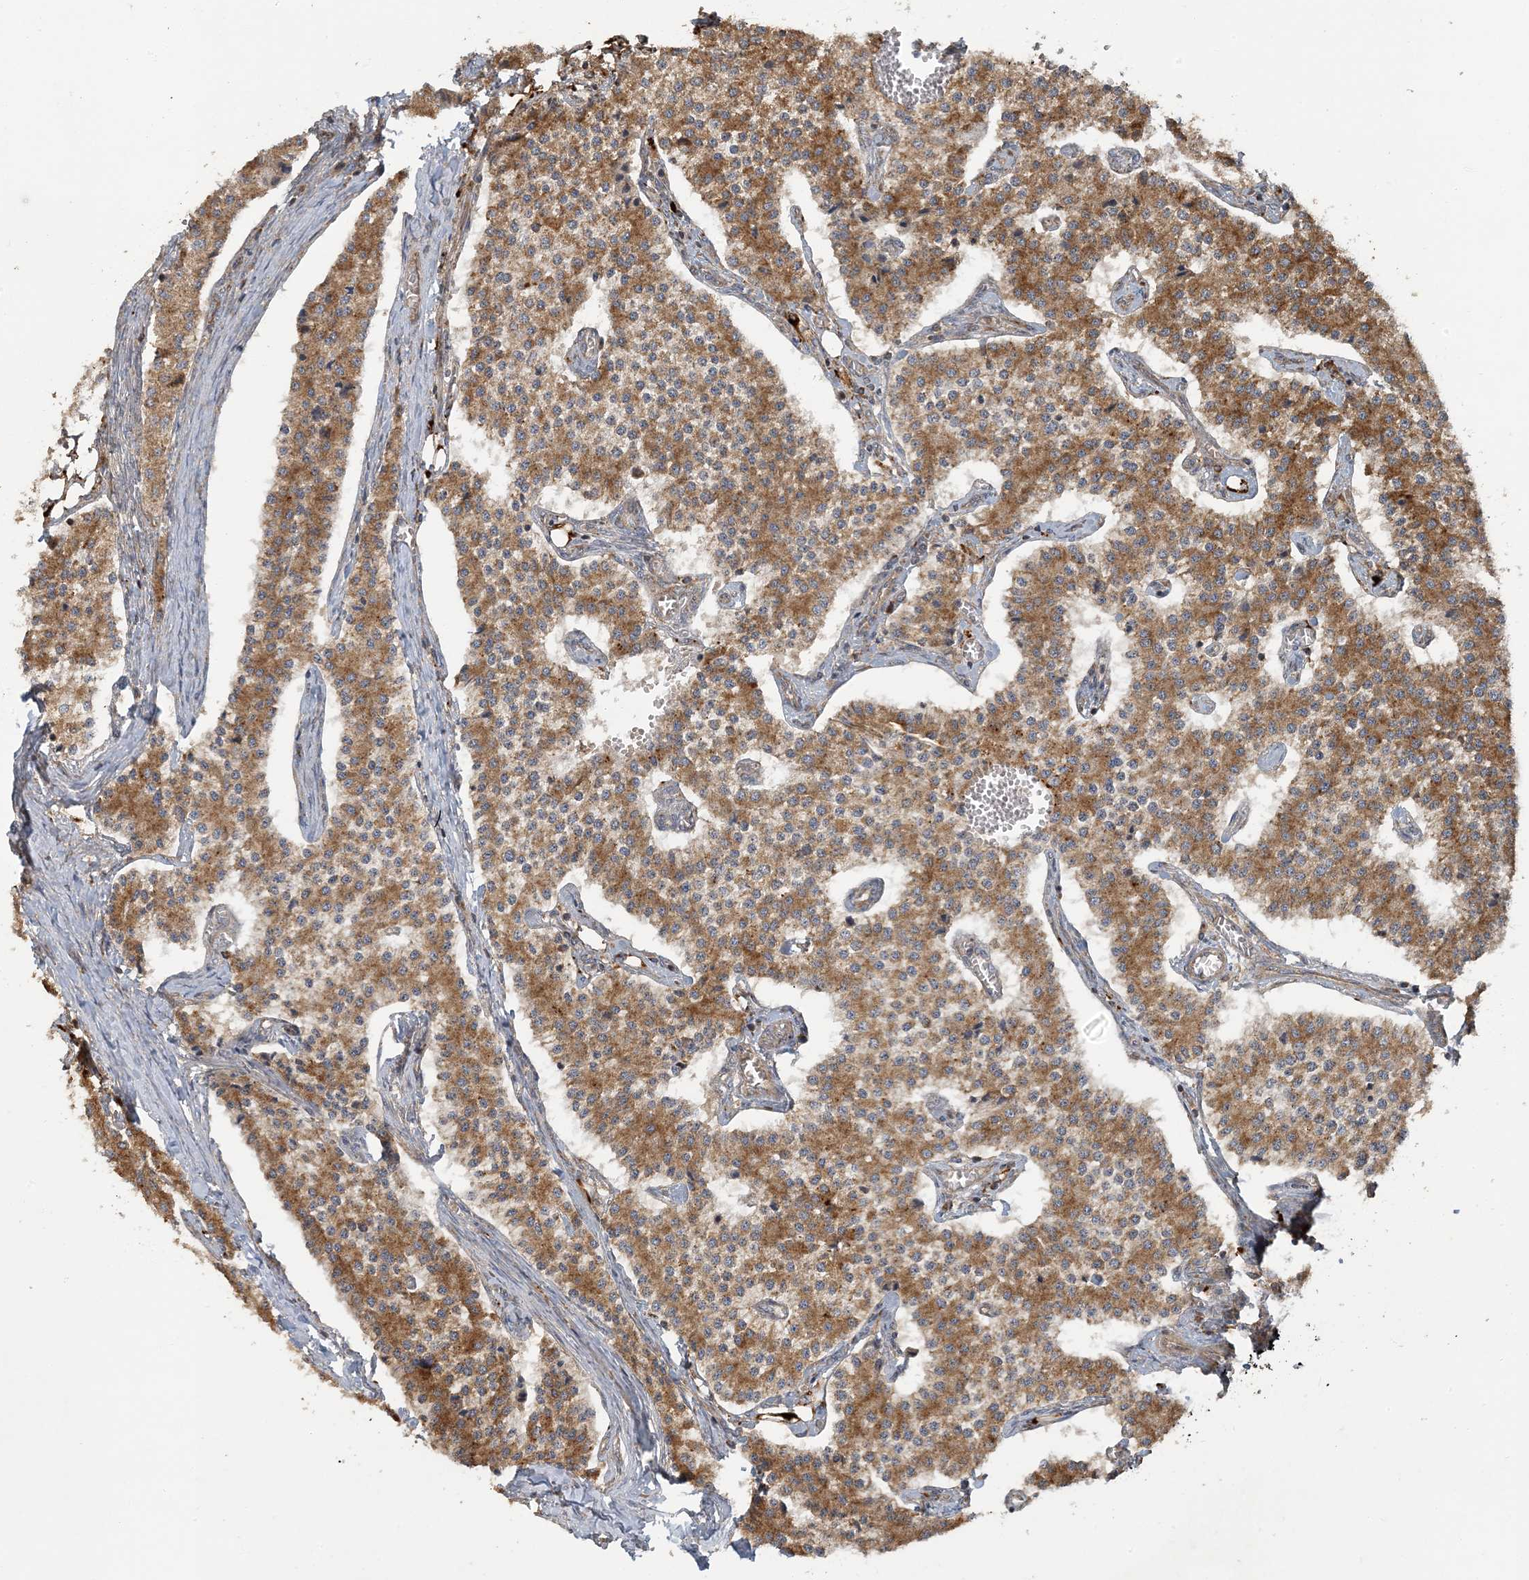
{"staining": {"intensity": "moderate", "quantity": ">75%", "location": "cytoplasmic/membranous"}, "tissue": "carcinoid", "cell_type": "Tumor cells", "image_type": "cancer", "snomed": [{"axis": "morphology", "description": "Carcinoid, malignant, NOS"}, {"axis": "topography", "description": "Colon"}], "caption": "High-power microscopy captured an immunohistochemistry (IHC) micrograph of carcinoid (malignant), revealing moderate cytoplasmic/membranous expression in about >75% of tumor cells.", "gene": "LTN1", "patient": {"sex": "female", "age": 52}}